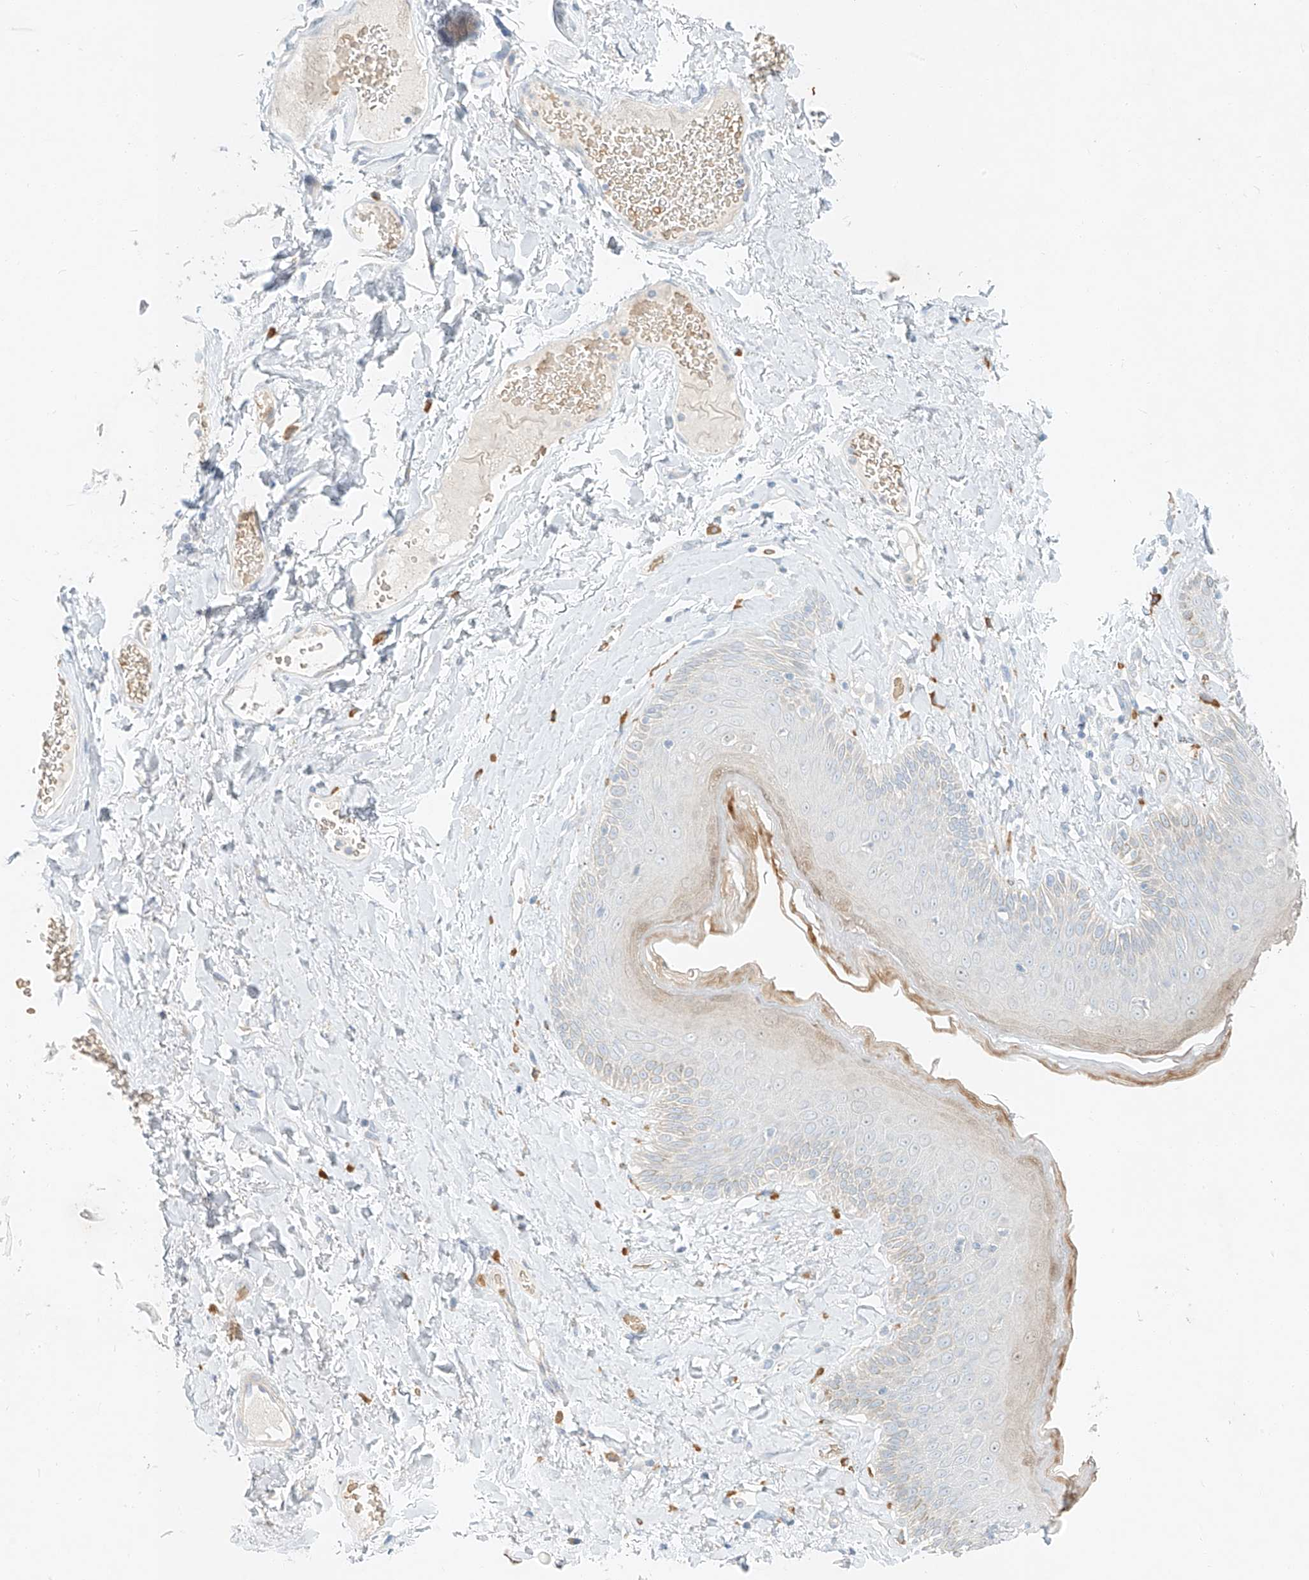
{"staining": {"intensity": "negative", "quantity": "none", "location": "none"}, "tissue": "skin", "cell_type": "Epidermal cells", "image_type": "normal", "snomed": [{"axis": "morphology", "description": "Normal tissue, NOS"}, {"axis": "topography", "description": "Anal"}], "caption": "This is an IHC image of benign human skin. There is no positivity in epidermal cells.", "gene": "SYTL3", "patient": {"sex": "male", "age": 69}}